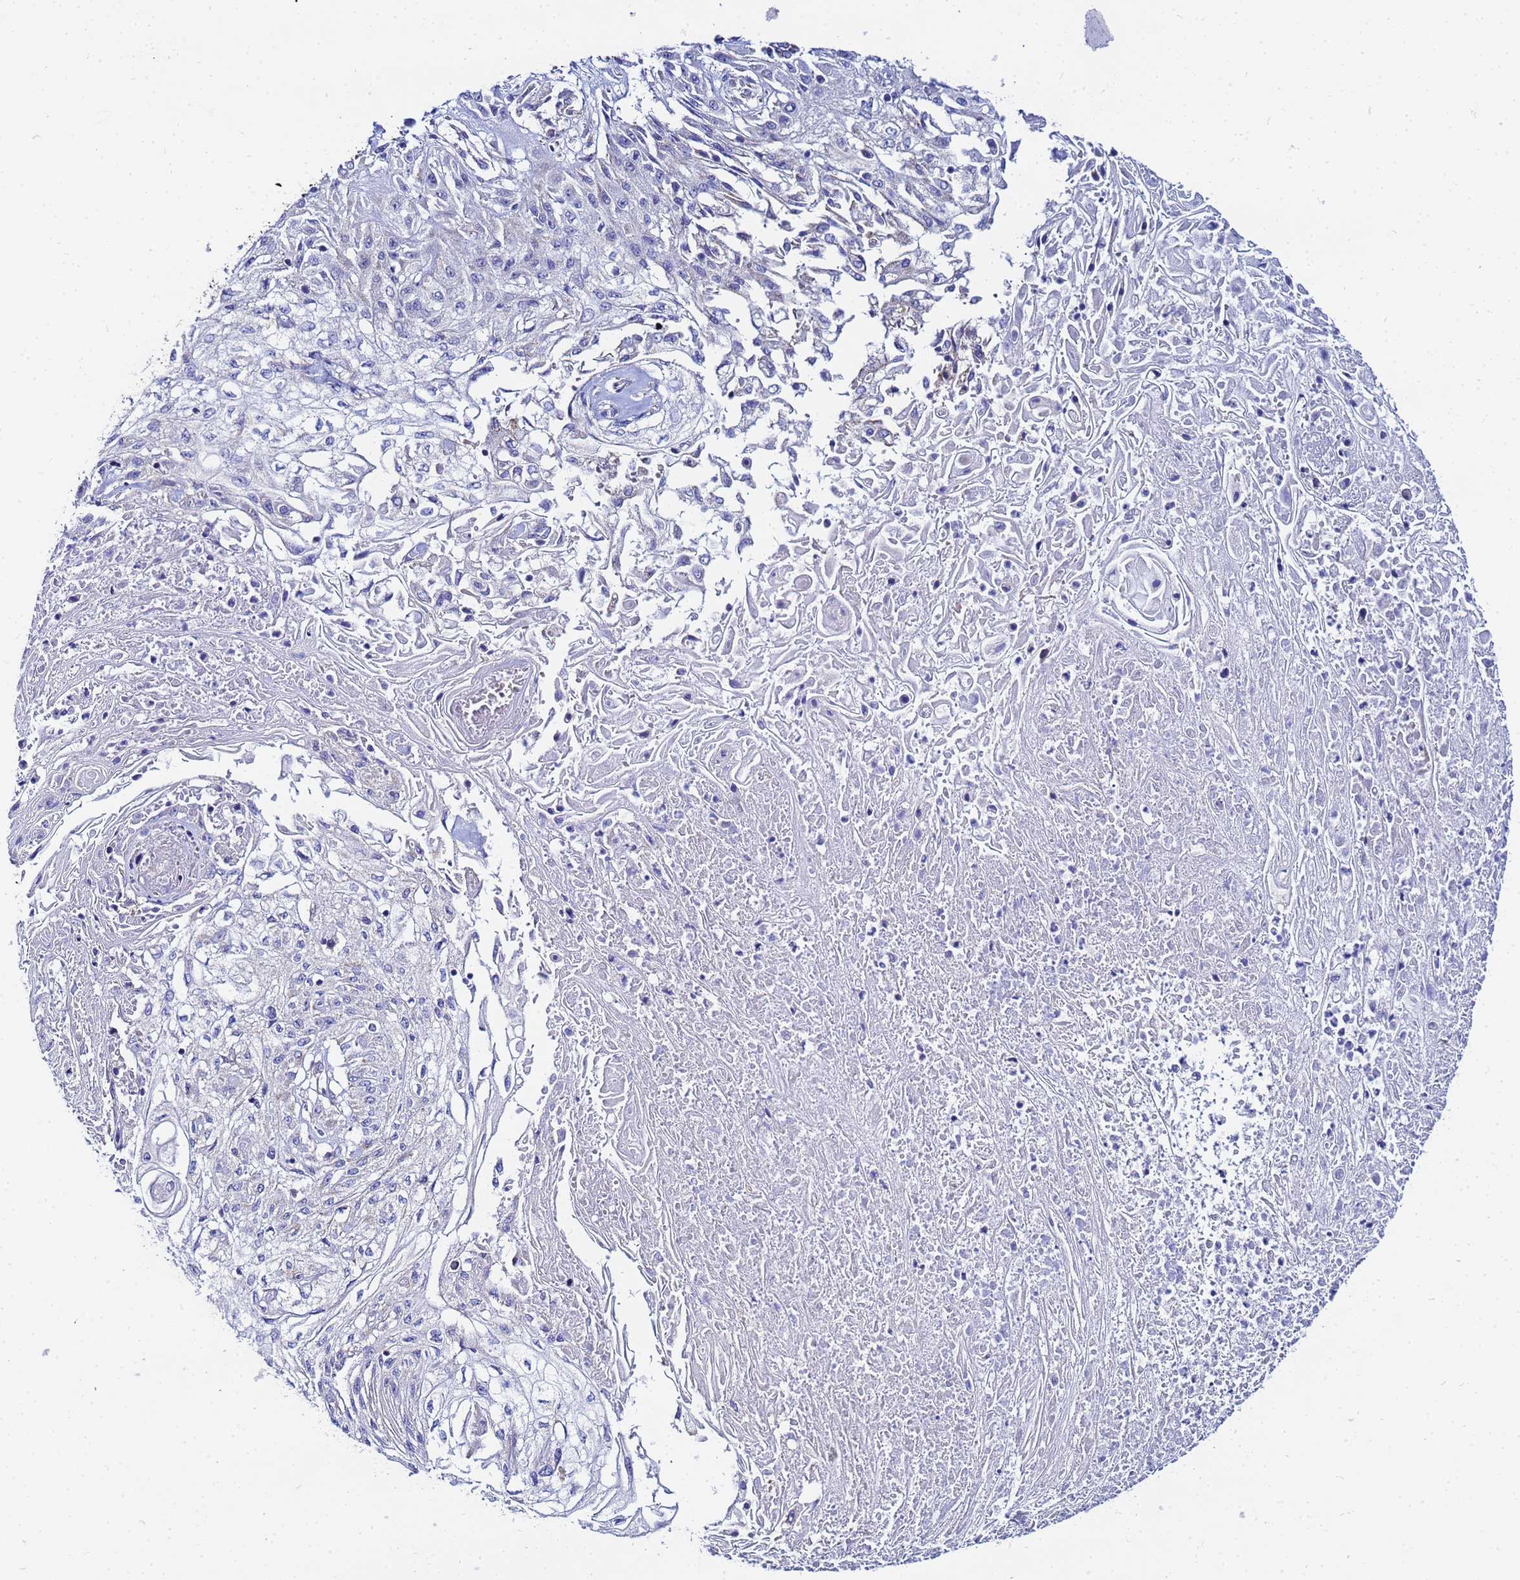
{"staining": {"intensity": "negative", "quantity": "none", "location": "none"}, "tissue": "skin cancer", "cell_type": "Tumor cells", "image_type": "cancer", "snomed": [{"axis": "morphology", "description": "Squamous cell carcinoma, NOS"}, {"axis": "morphology", "description": "Squamous cell carcinoma, metastatic, NOS"}, {"axis": "topography", "description": "Skin"}, {"axis": "topography", "description": "Lymph node"}], "caption": "Immunohistochemistry of skin cancer (metastatic squamous cell carcinoma) shows no expression in tumor cells.", "gene": "FAHD2A", "patient": {"sex": "male", "age": 75}}